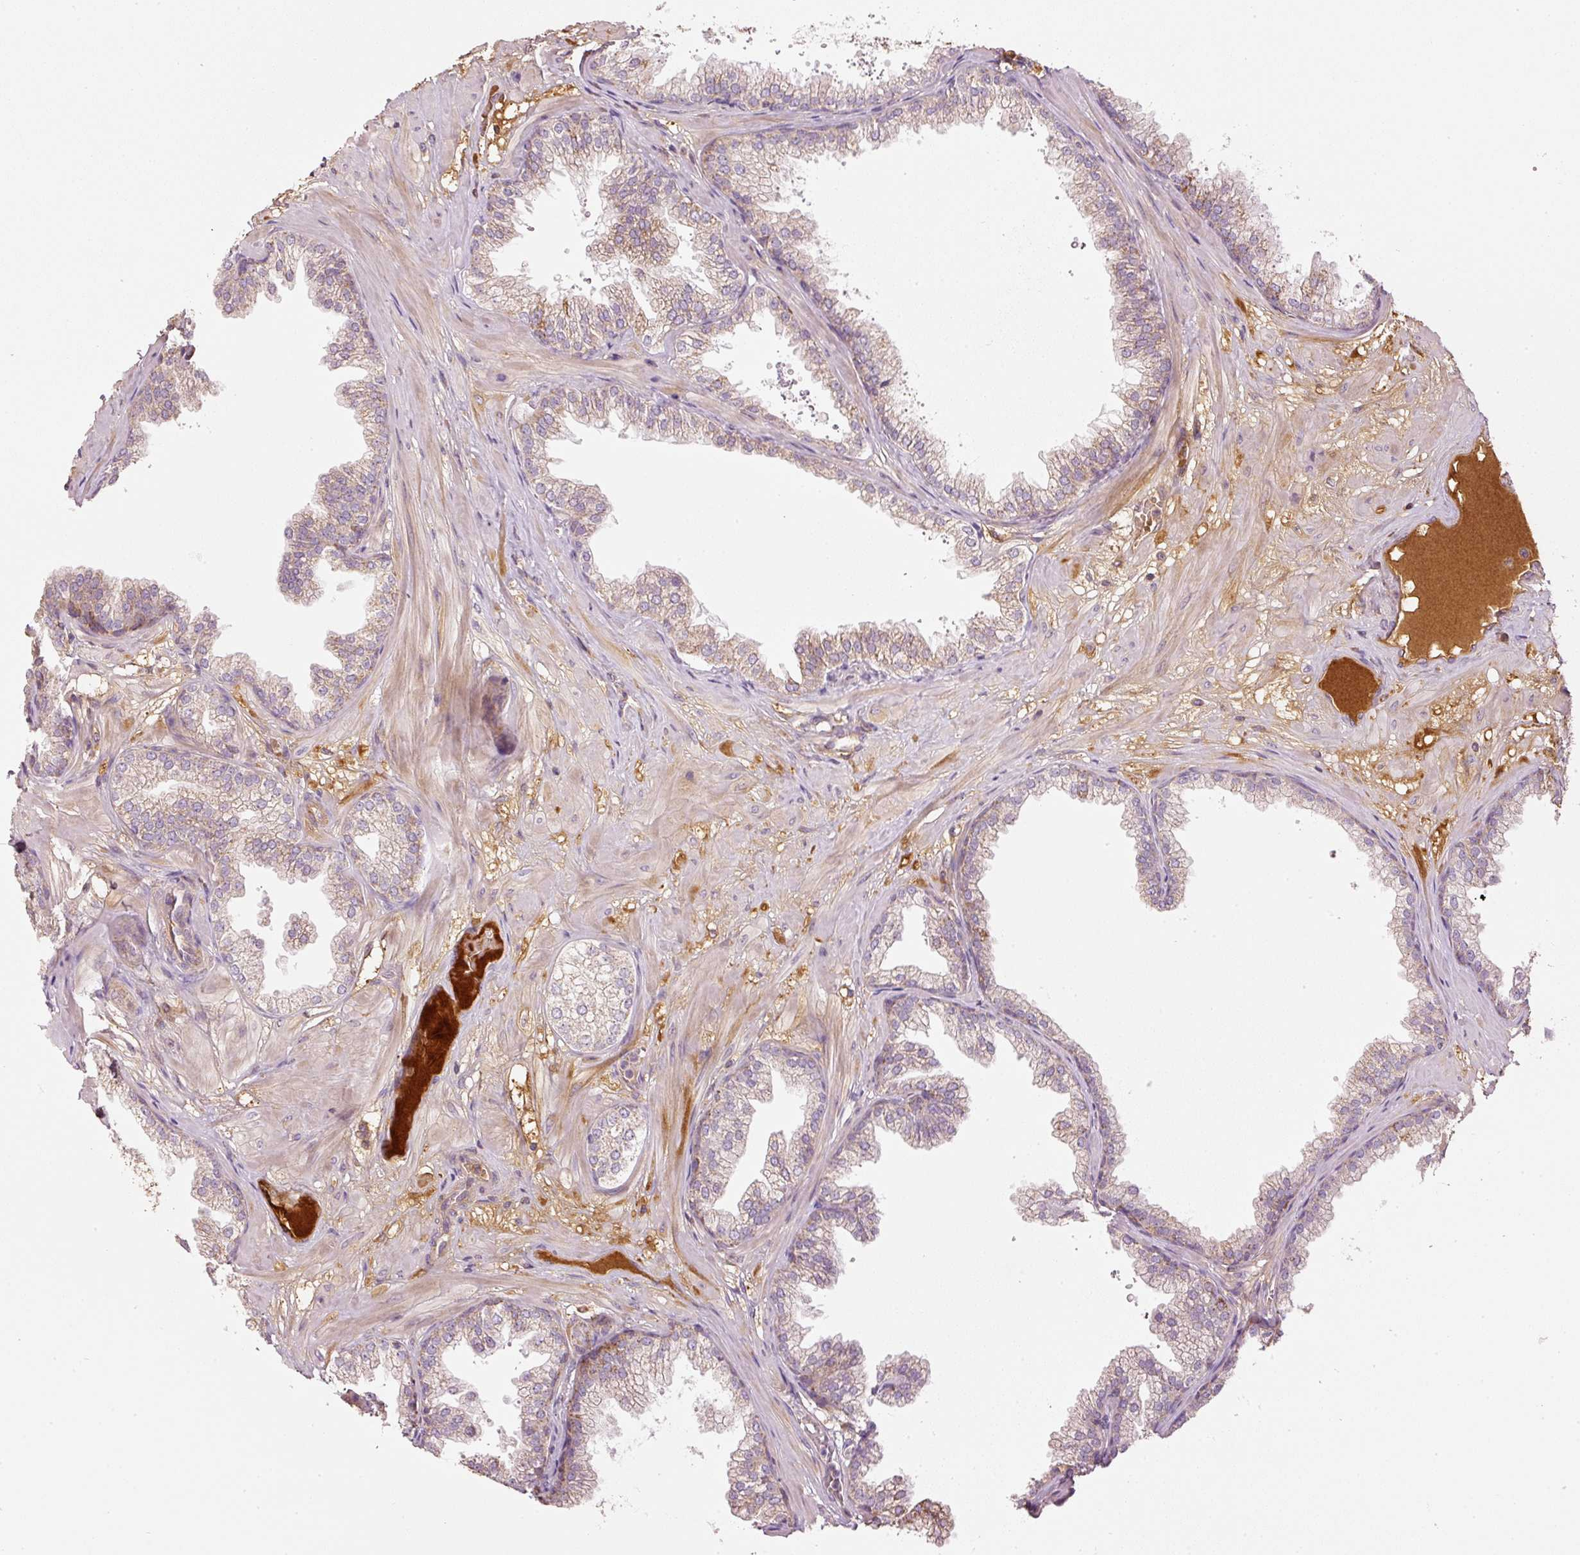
{"staining": {"intensity": "moderate", "quantity": "<25%", "location": "cytoplasmic/membranous"}, "tissue": "prostate", "cell_type": "Glandular cells", "image_type": "normal", "snomed": [{"axis": "morphology", "description": "Normal tissue, NOS"}, {"axis": "topography", "description": "Prostate"}], "caption": "Immunohistochemical staining of benign human prostate reveals low levels of moderate cytoplasmic/membranous positivity in approximately <25% of glandular cells.", "gene": "SERPING1", "patient": {"sex": "male", "age": 37}}